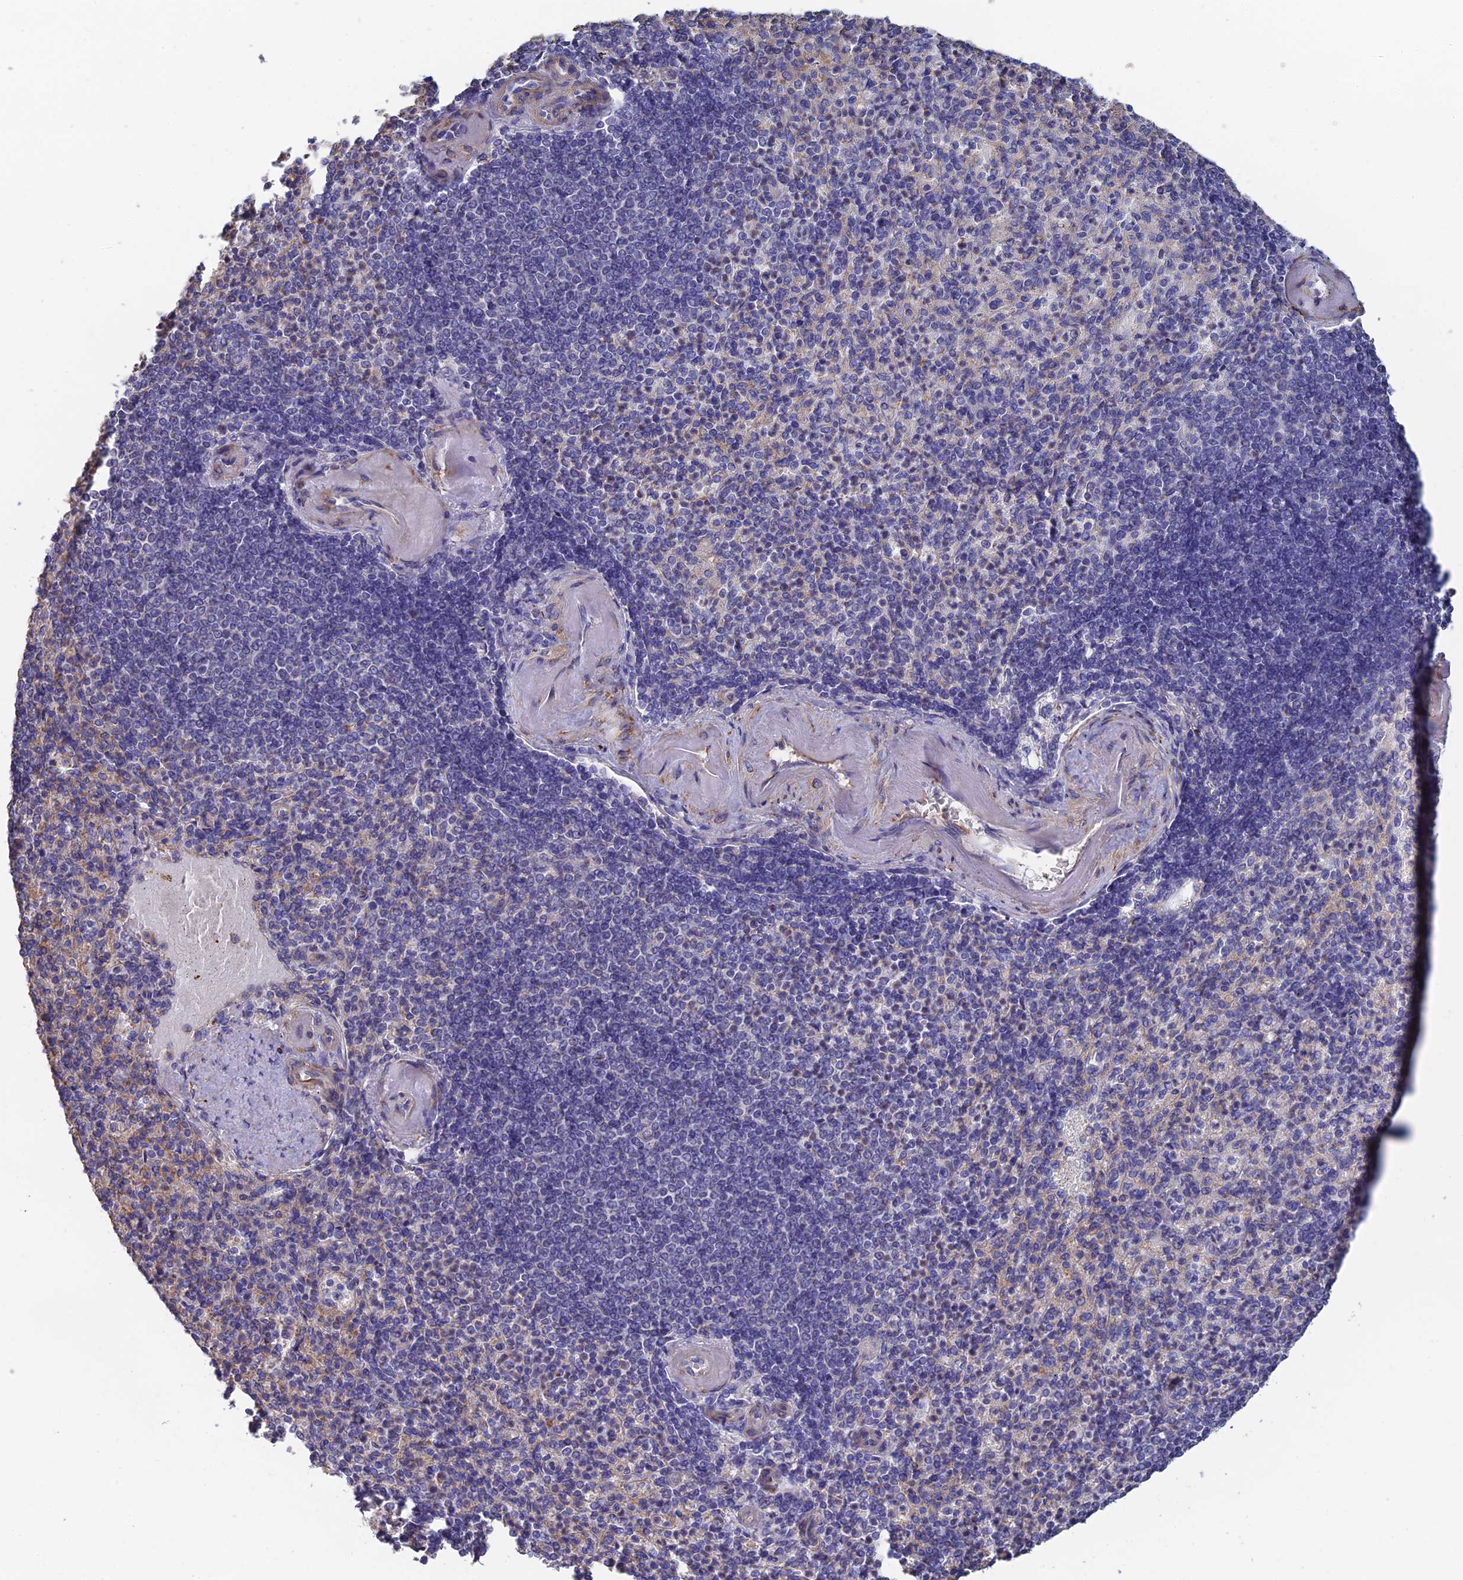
{"staining": {"intensity": "negative", "quantity": "none", "location": "none"}, "tissue": "spleen", "cell_type": "Cells in red pulp", "image_type": "normal", "snomed": [{"axis": "morphology", "description": "Normal tissue, NOS"}, {"axis": "topography", "description": "Spleen"}], "caption": "Immunohistochemistry histopathology image of unremarkable human spleen stained for a protein (brown), which demonstrates no staining in cells in red pulp.", "gene": "PCDHA5", "patient": {"sex": "female", "age": 74}}